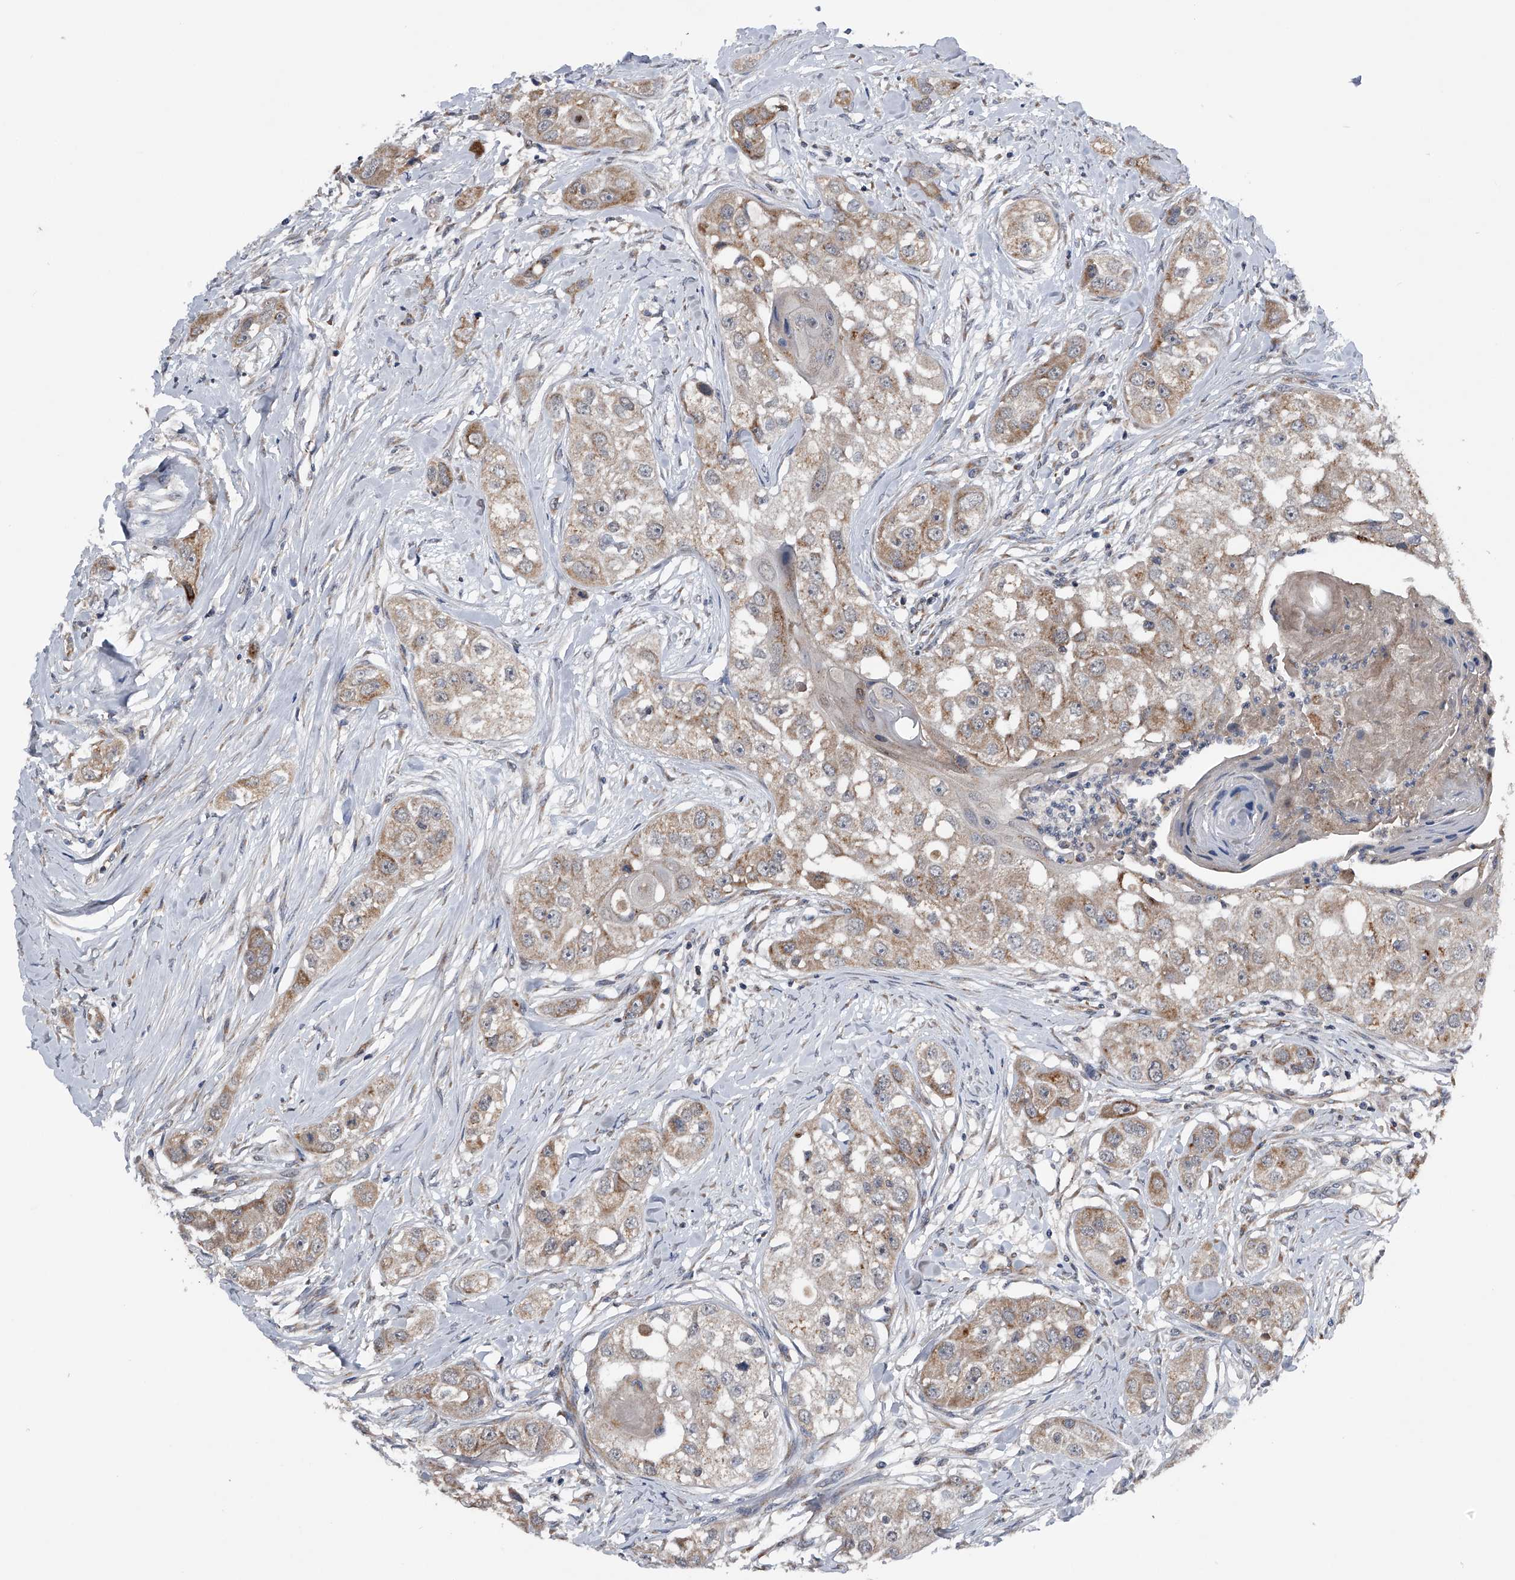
{"staining": {"intensity": "moderate", "quantity": "25%-75%", "location": "cytoplasmic/membranous"}, "tissue": "head and neck cancer", "cell_type": "Tumor cells", "image_type": "cancer", "snomed": [{"axis": "morphology", "description": "Normal tissue, NOS"}, {"axis": "morphology", "description": "Squamous cell carcinoma, NOS"}, {"axis": "topography", "description": "Skeletal muscle"}, {"axis": "topography", "description": "Head-Neck"}], "caption": "Immunohistochemical staining of human head and neck squamous cell carcinoma reveals medium levels of moderate cytoplasmic/membranous staining in about 25%-75% of tumor cells.", "gene": "LYRM4", "patient": {"sex": "male", "age": 51}}